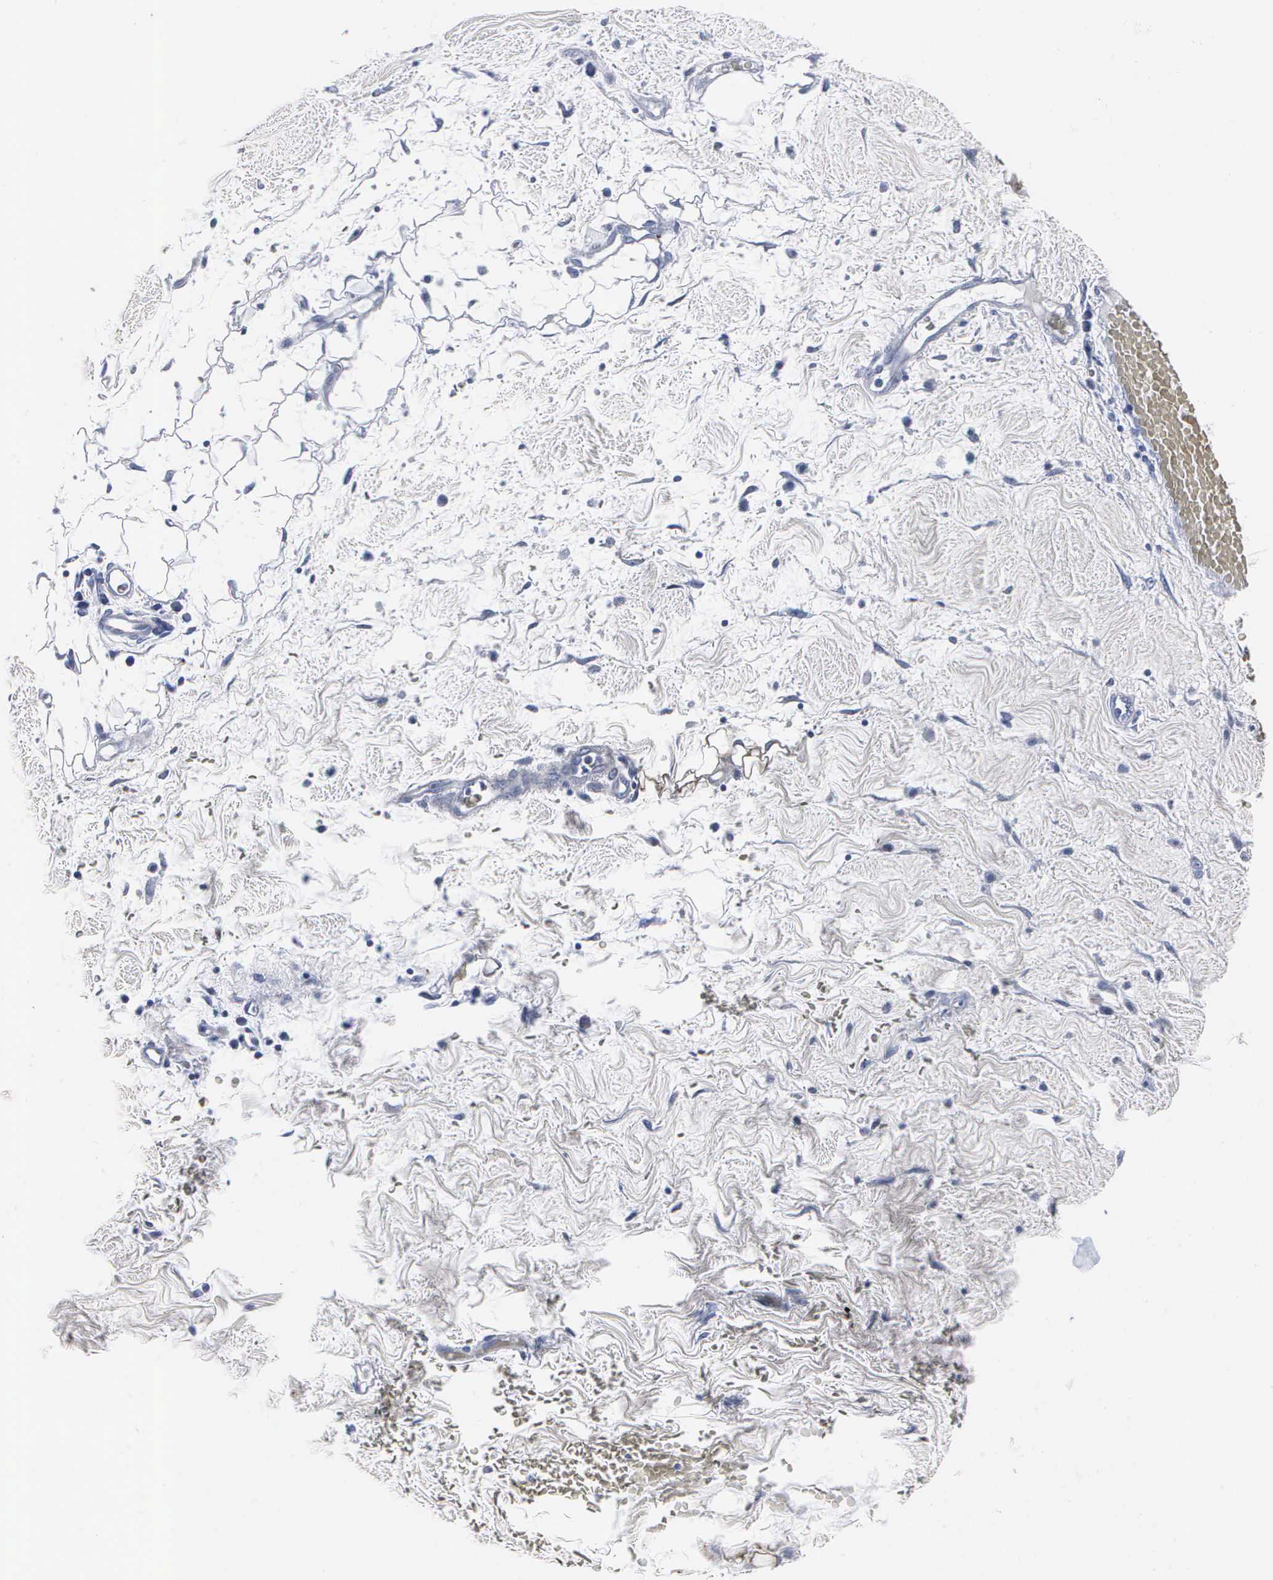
{"staining": {"intensity": "negative", "quantity": "none", "location": "none"}, "tissue": "skin cancer", "cell_type": "Tumor cells", "image_type": "cancer", "snomed": [{"axis": "morphology", "description": "Squamous cell carcinoma, NOS"}, {"axis": "topography", "description": "Skin"}], "caption": "Photomicrograph shows no protein staining in tumor cells of squamous cell carcinoma (skin) tissue.", "gene": "ENO2", "patient": {"sex": "male", "age": 84}}